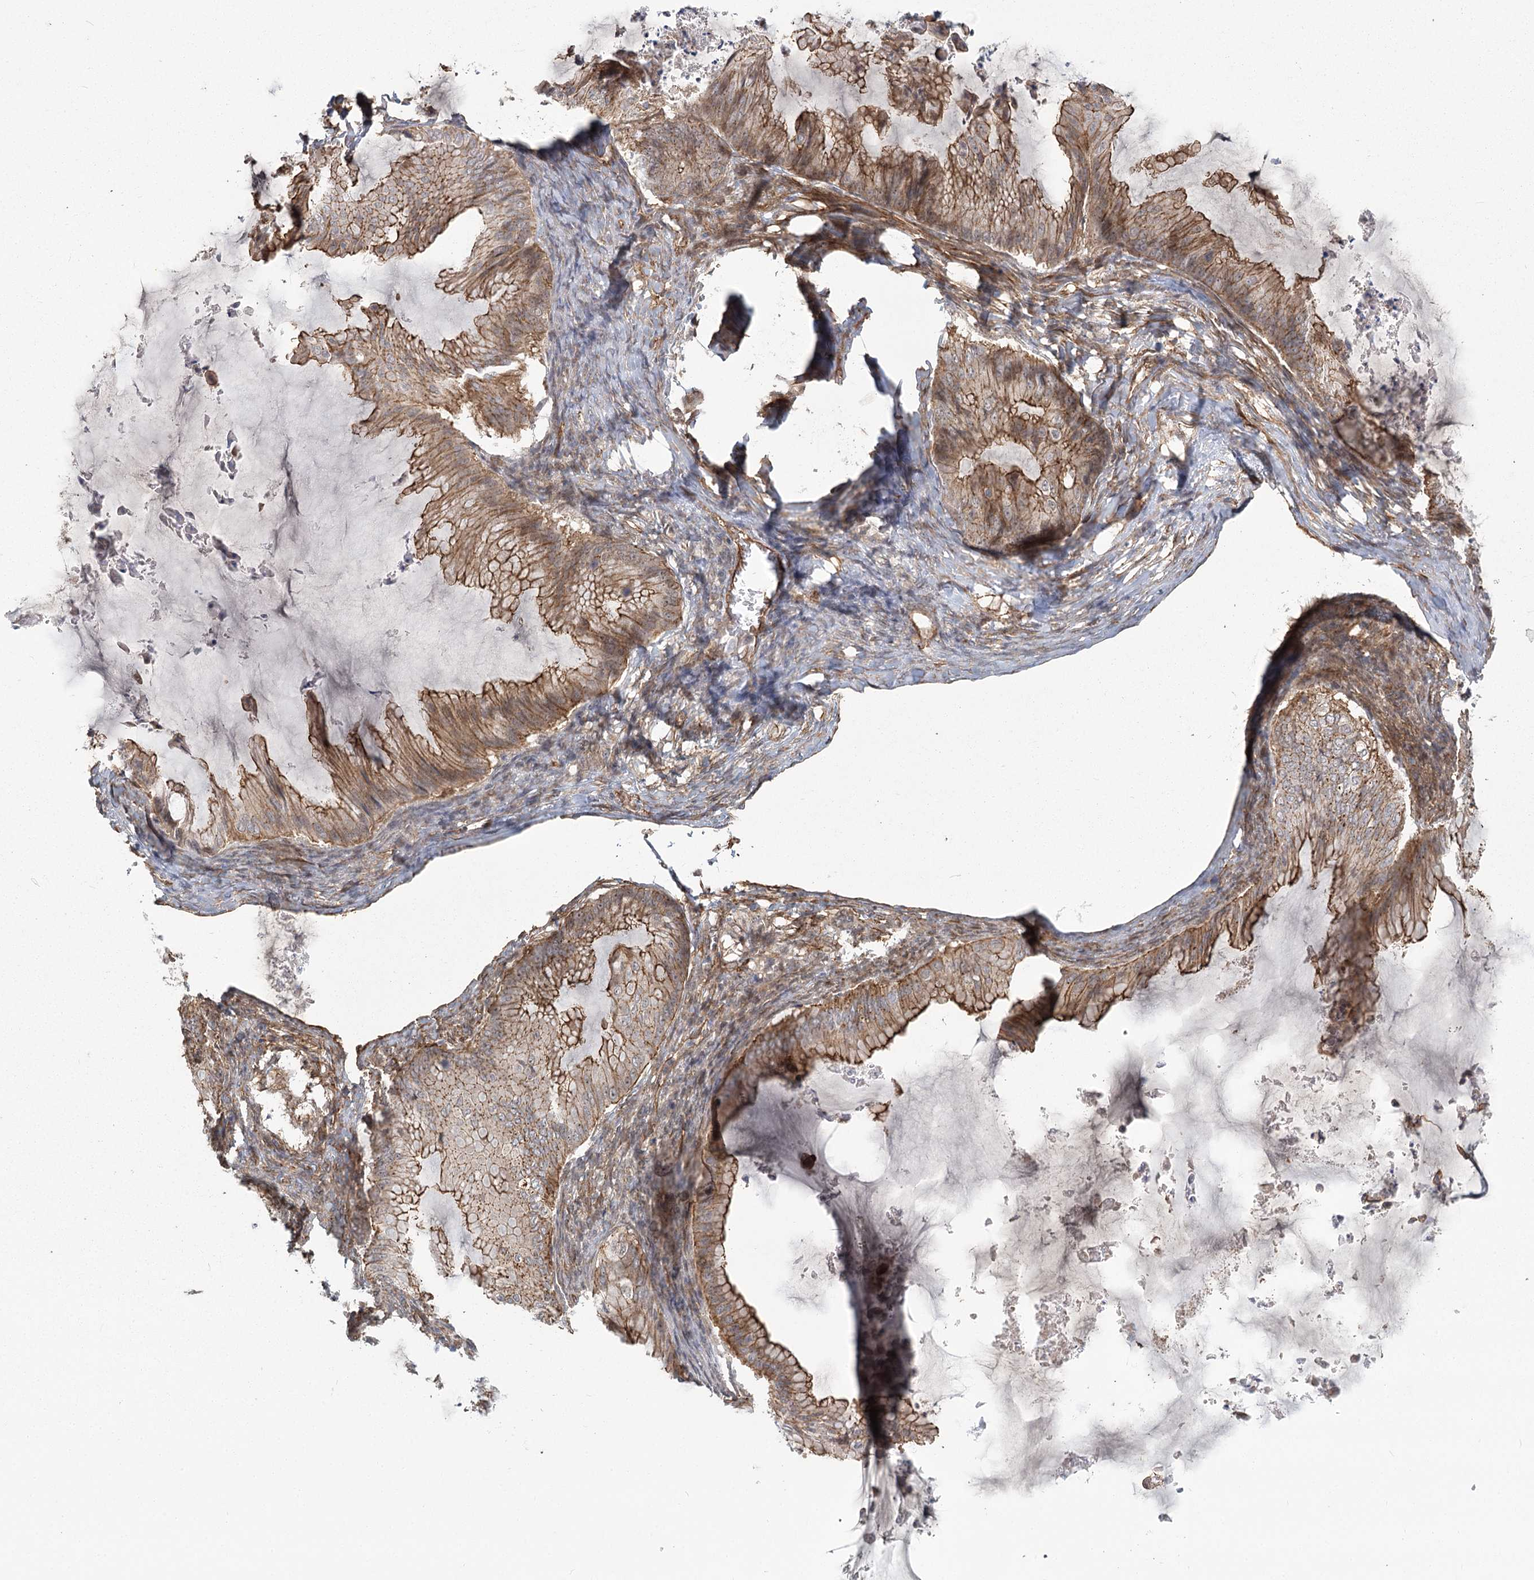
{"staining": {"intensity": "moderate", "quantity": ">75%", "location": "cytoplasmic/membranous"}, "tissue": "ovarian cancer", "cell_type": "Tumor cells", "image_type": "cancer", "snomed": [{"axis": "morphology", "description": "Cystadenocarcinoma, mucinous, NOS"}, {"axis": "topography", "description": "Ovary"}], "caption": "Ovarian cancer stained with immunohistochemistry (IHC) demonstrates moderate cytoplasmic/membranous expression in approximately >75% of tumor cells.", "gene": "RPP14", "patient": {"sex": "female", "age": 71}}